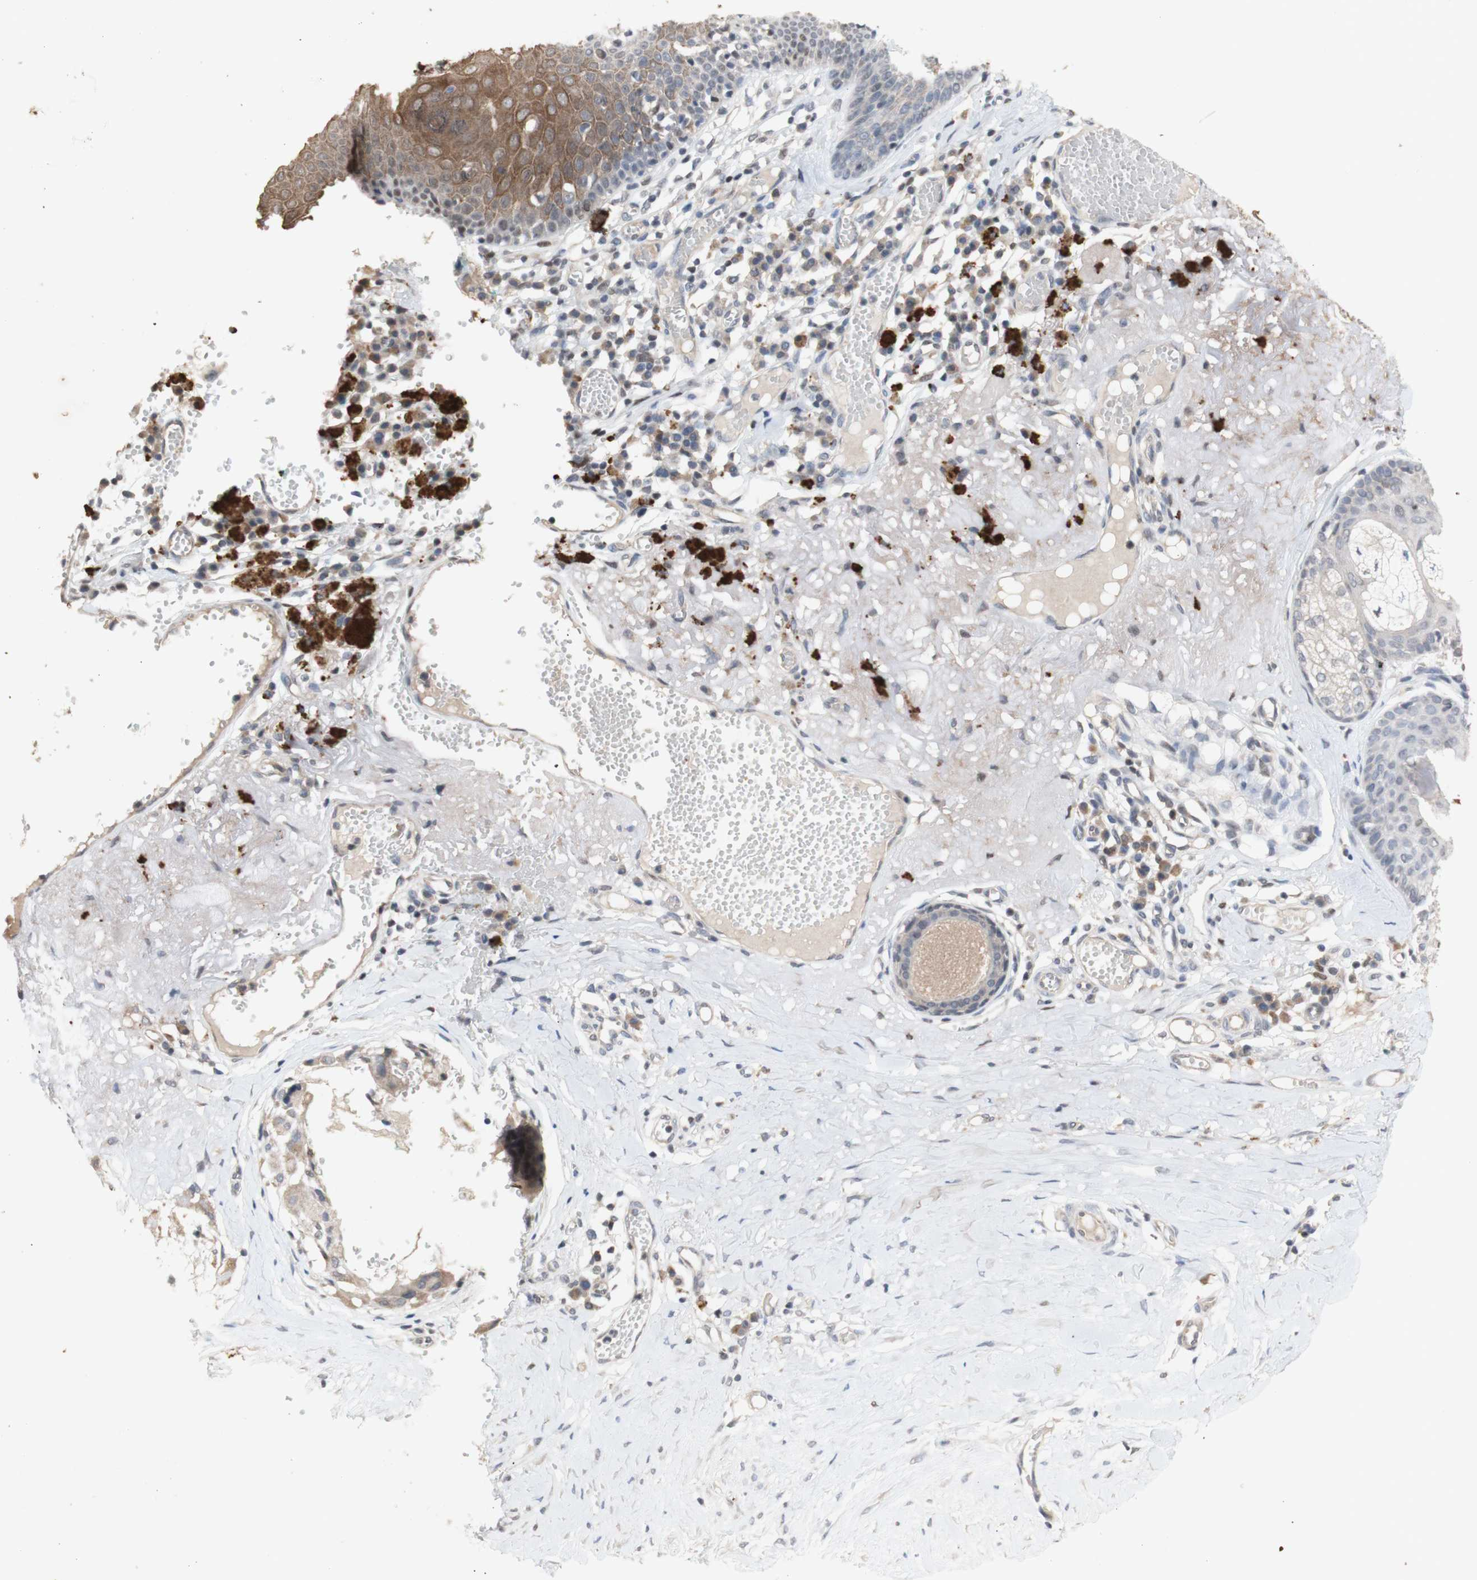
{"staining": {"intensity": "negative", "quantity": "none", "location": "none"}, "tissue": "melanoma", "cell_type": "Tumor cells", "image_type": "cancer", "snomed": [{"axis": "morphology", "description": "Malignant melanoma in situ"}, {"axis": "morphology", "description": "Malignant melanoma, NOS"}, {"axis": "topography", "description": "Skin"}], "caption": "Immunohistochemistry (IHC) micrograph of neoplastic tissue: malignant melanoma stained with DAB demonstrates no significant protein expression in tumor cells.", "gene": "FOSB", "patient": {"sex": "female", "age": 88}}